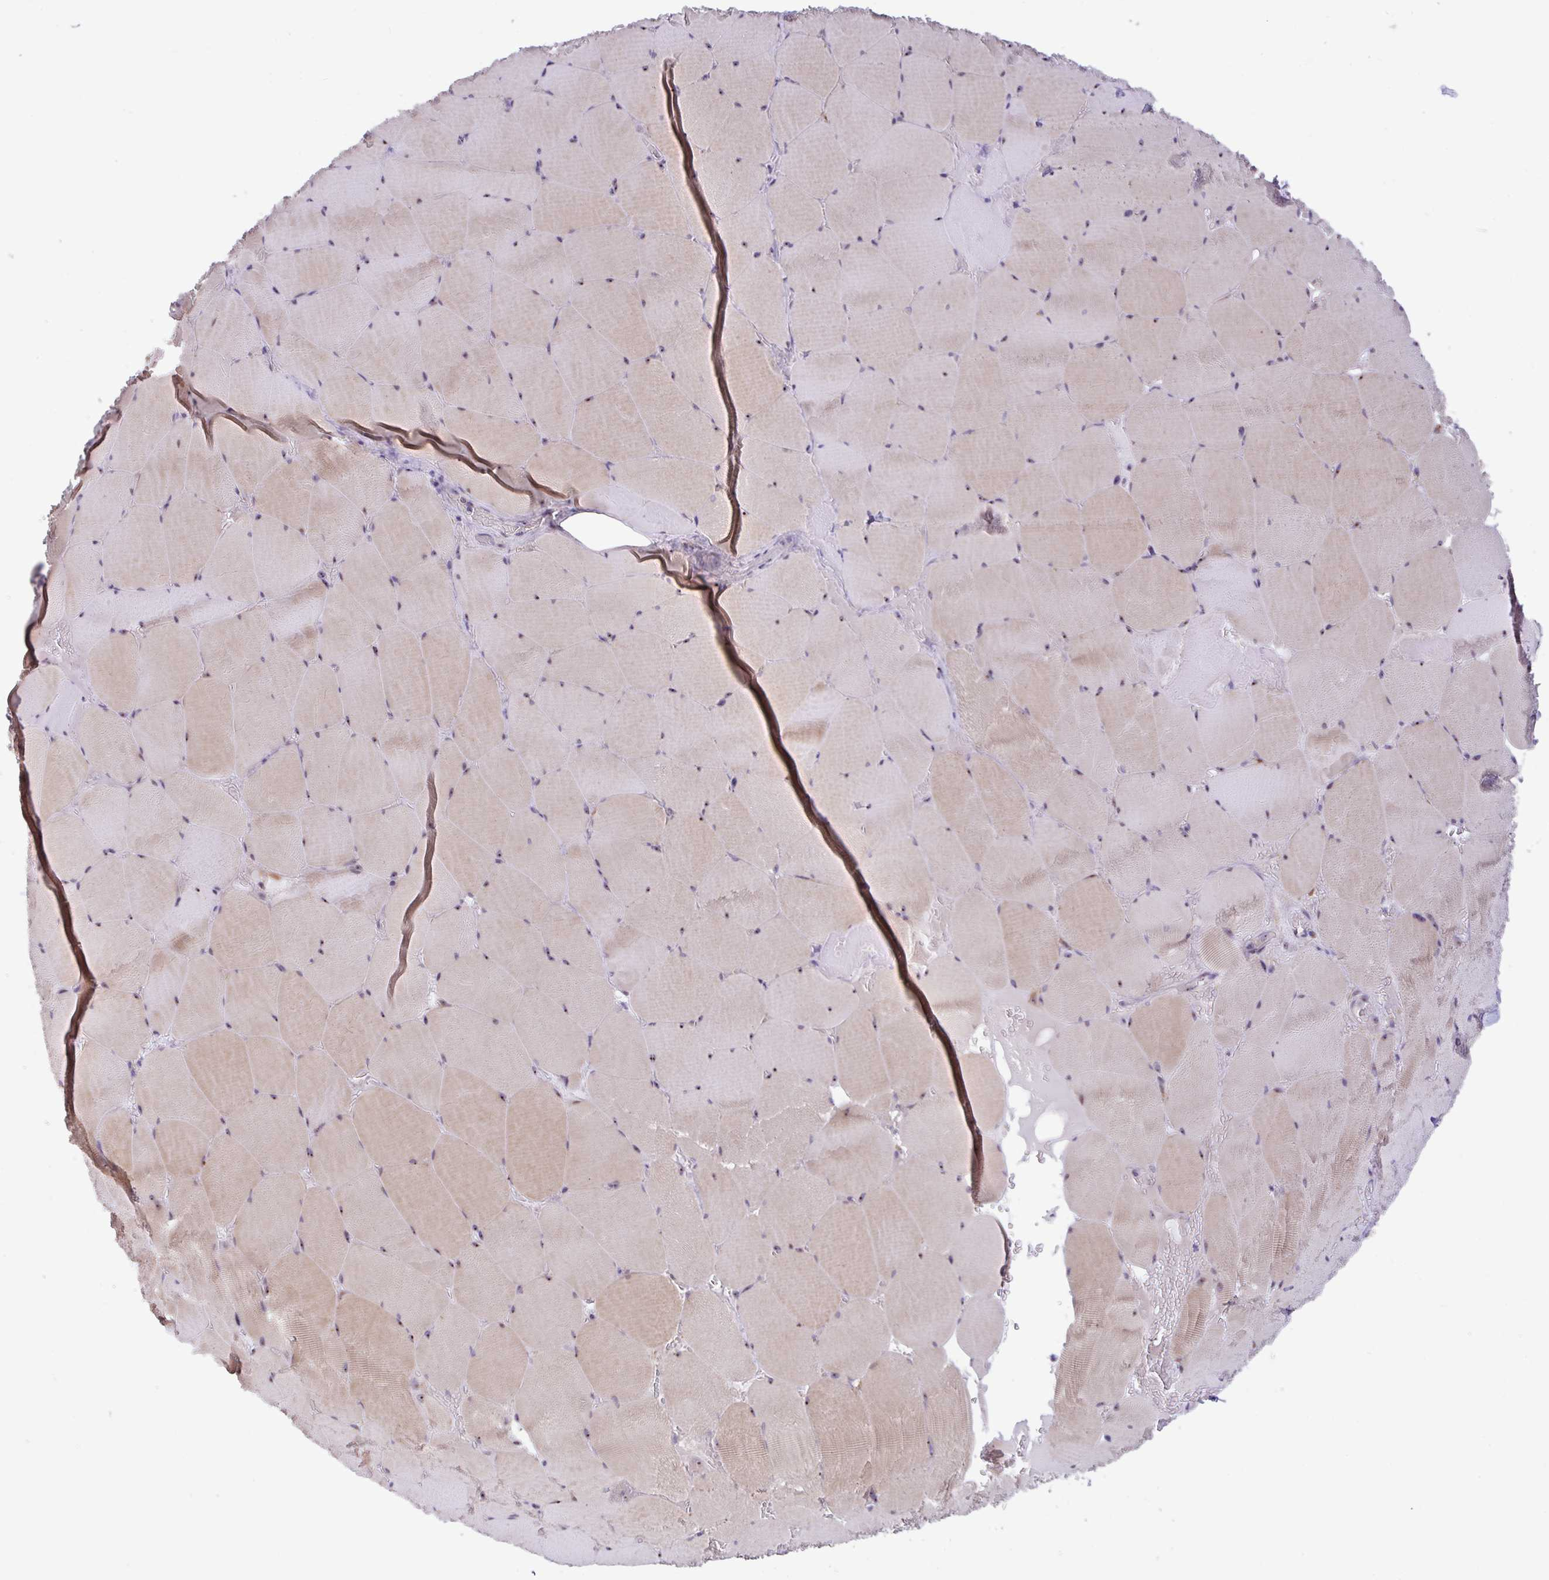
{"staining": {"intensity": "moderate", "quantity": ">75%", "location": "cytoplasmic/membranous,nuclear"}, "tissue": "skeletal muscle", "cell_type": "Myocytes", "image_type": "normal", "snomed": [{"axis": "morphology", "description": "Normal tissue, NOS"}, {"axis": "topography", "description": "Skeletal muscle"}, {"axis": "topography", "description": "Head-Neck"}], "caption": "Myocytes demonstrate medium levels of moderate cytoplasmic/membranous,nuclear expression in approximately >75% of cells in benign human skeletal muscle. Nuclei are stained in blue.", "gene": "MXRA8", "patient": {"sex": "male", "age": 66}}